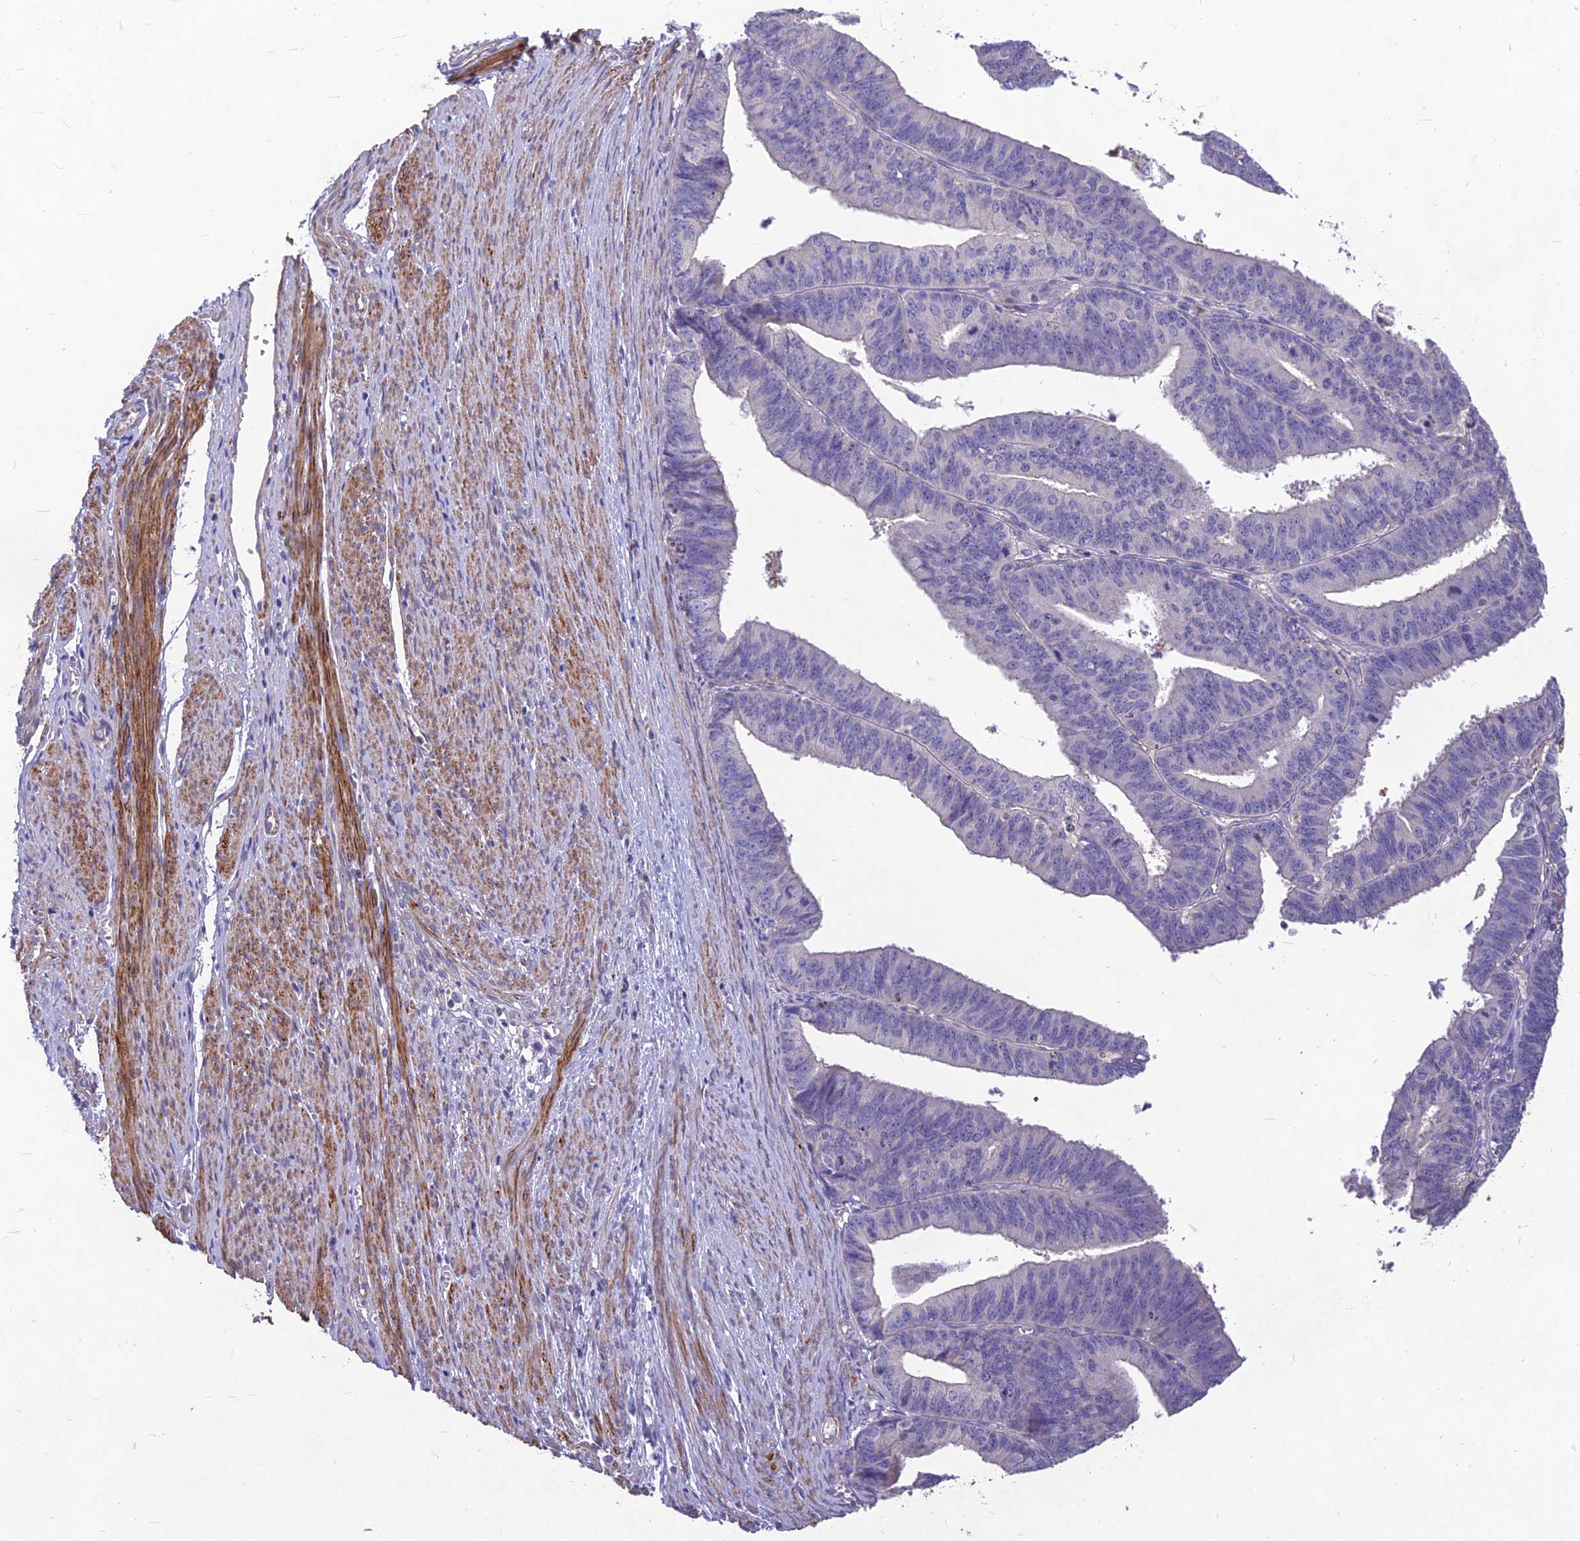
{"staining": {"intensity": "negative", "quantity": "none", "location": "none"}, "tissue": "endometrial cancer", "cell_type": "Tumor cells", "image_type": "cancer", "snomed": [{"axis": "morphology", "description": "Adenocarcinoma, NOS"}, {"axis": "topography", "description": "Endometrium"}], "caption": "Protein analysis of endometrial cancer displays no significant expression in tumor cells.", "gene": "CLUH", "patient": {"sex": "female", "age": 73}}